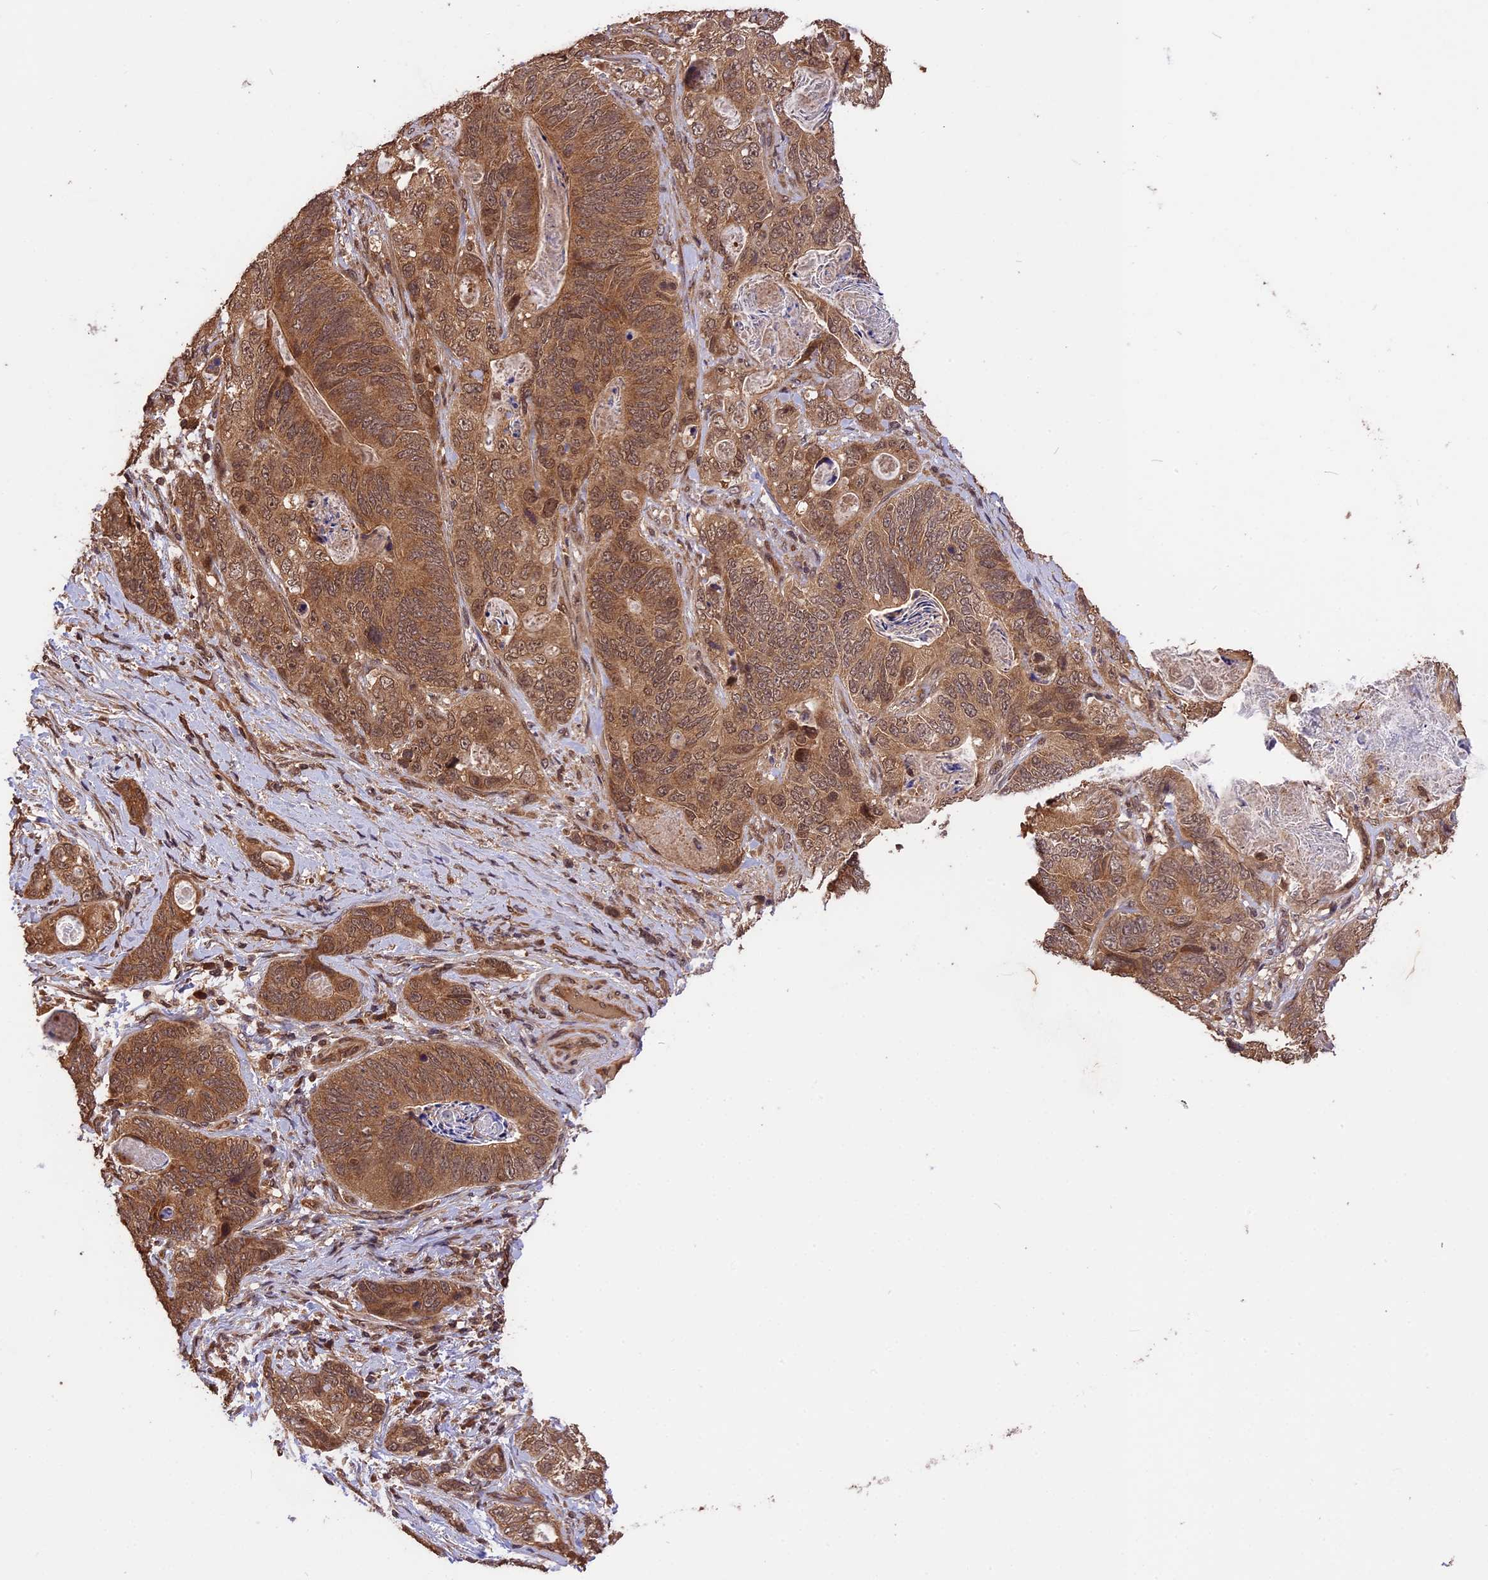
{"staining": {"intensity": "moderate", "quantity": ">75%", "location": "cytoplasmic/membranous,nuclear"}, "tissue": "stomach cancer", "cell_type": "Tumor cells", "image_type": "cancer", "snomed": [{"axis": "morphology", "description": "Normal tissue, NOS"}, {"axis": "morphology", "description": "Adenocarcinoma, NOS"}, {"axis": "topography", "description": "Stomach"}], "caption": "Moderate cytoplasmic/membranous and nuclear staining is seen in about >75% of tumor cells in stomach adenocarcinoma.", "gene": "ESCO1", "patient": {"sex": "female", "age": 89}}